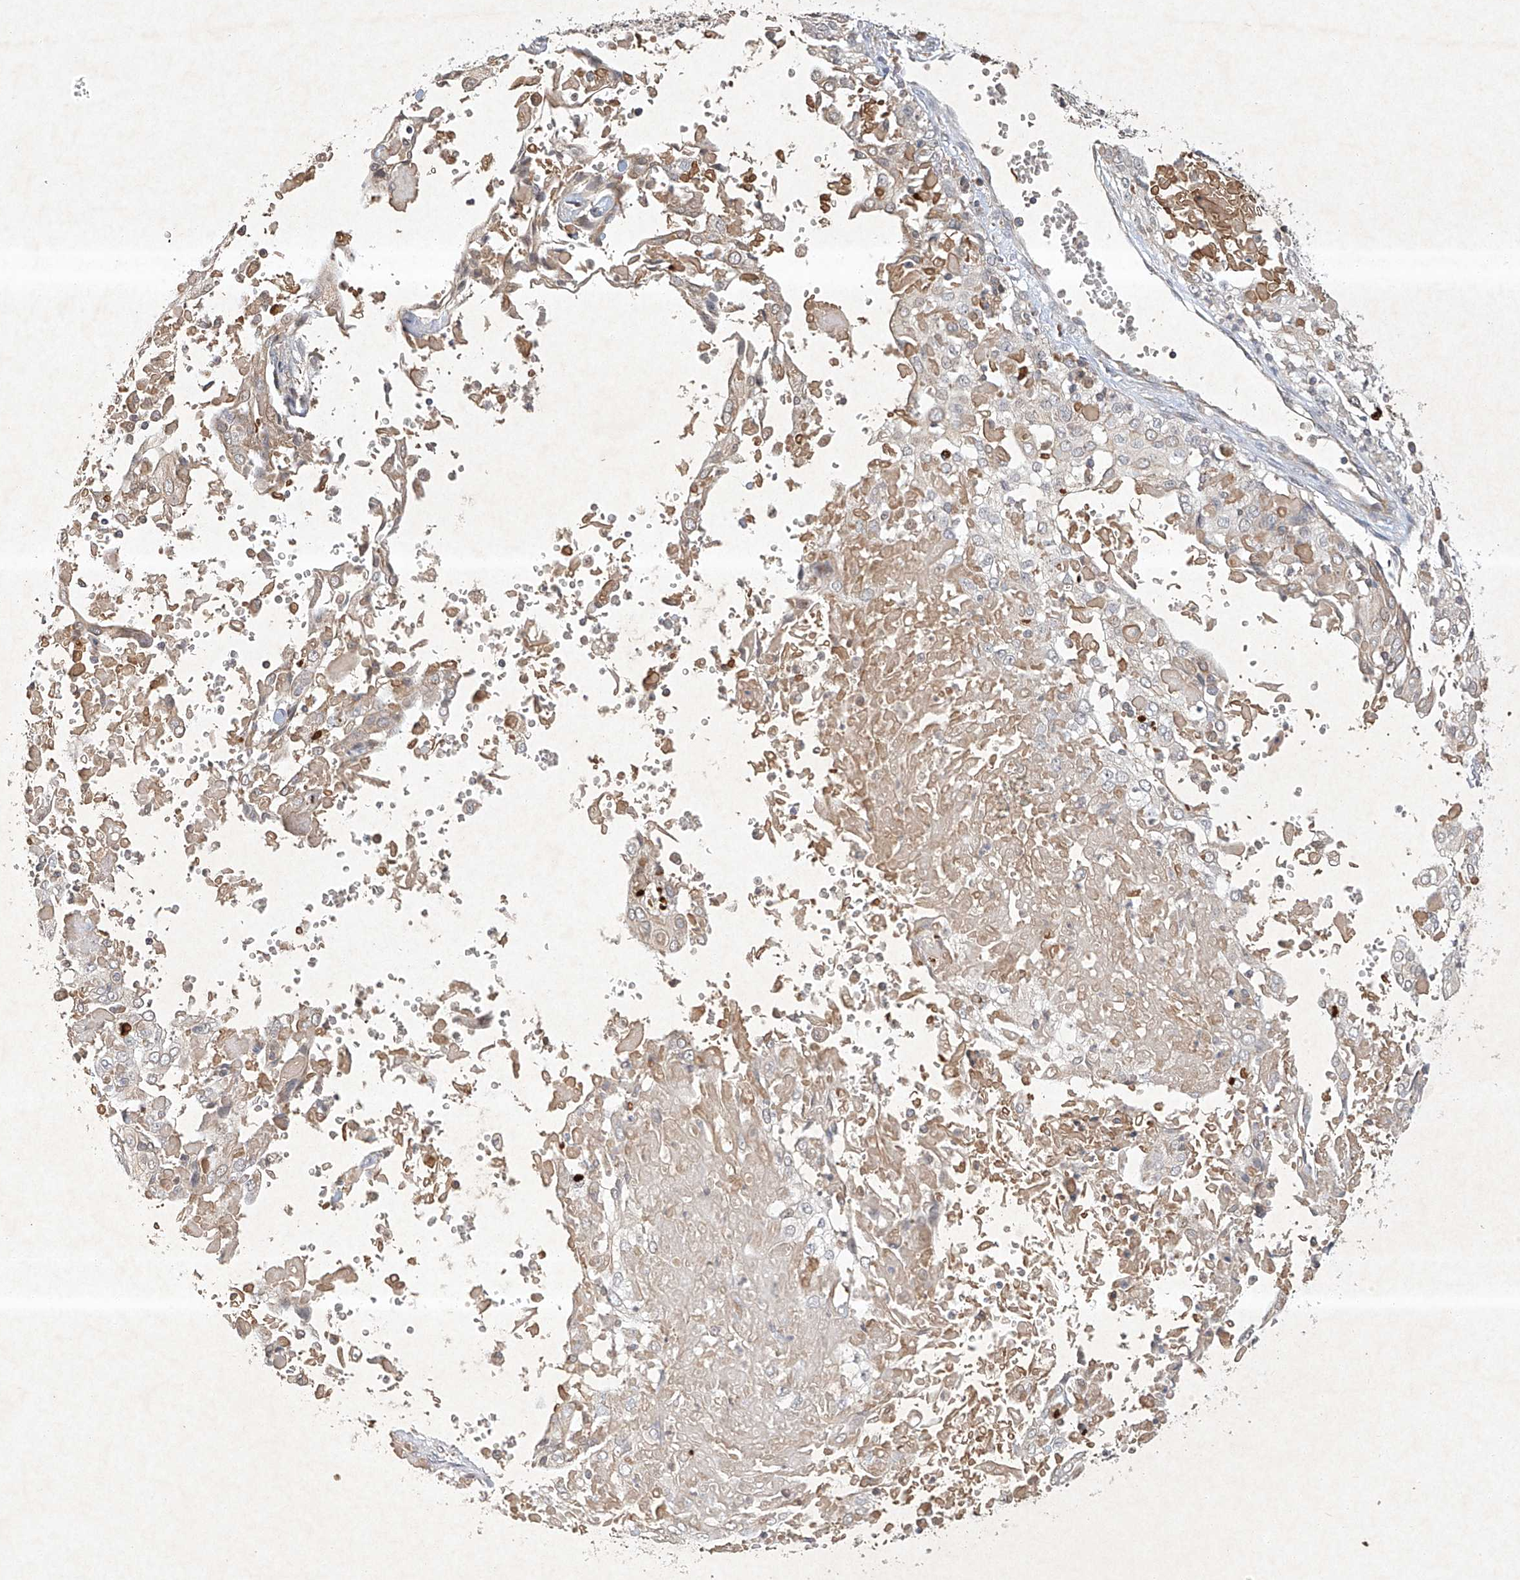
{"staining": {"intensity": "weak", "quantity": "<25%", "location": "cytoplasmic/membranous"}, "tissue": "cervical cancer", "cell_type": "Tumor cells", "image_type": "cancer", "snomed": [{"axis": "morphology", "description": "Squamous cell carcinoma, NOS"}, {"axis": "topography", "description": "Cervix"}], "caption": "Tumor cells show no significant positivity in cervical cancer.", "gene": "BTRC", "patient": {"sex": "female", "age": 39}}